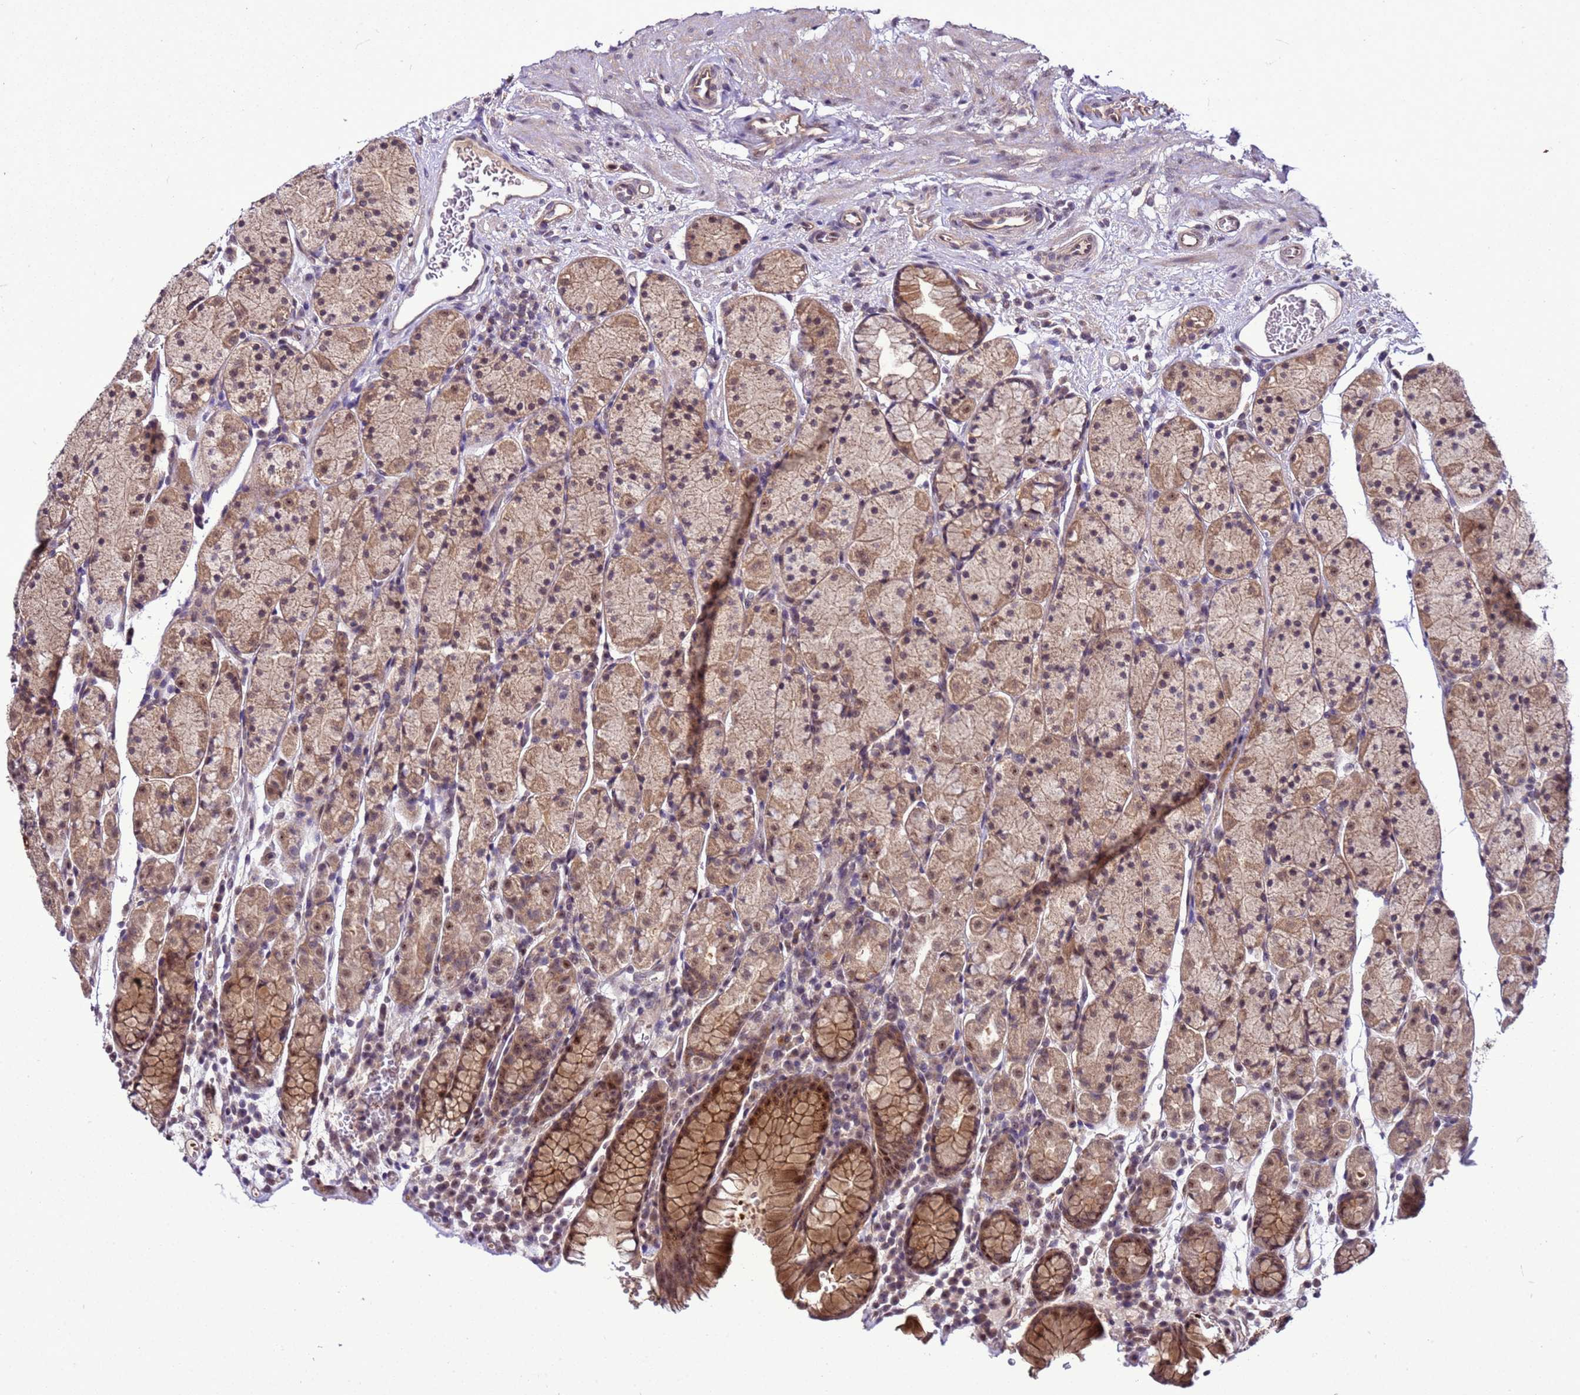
{"staining": {"intensity": "moderate", "quantity": ">75%", "location": "cytoplasmic/membranous,nuclear"}, "tissue": "stomach", "cell_type": "Glandular cells", "image_type": "normal", "snomed": [{"axis": "morphology", "description": "Normal tissue, NOS"}, {"axis": "topography", "description": "Stomach, upper"}, {"axis": "topography", "description": "Stomach"}], "caption": "Protein expression analysis of normal stomach demonstrates moderate cytoplasmic/membranous,nuclear expression in approximately >75% of glandular cells.", "gene": "GEN1", "patient": {"sex": "male", "age": 62}}